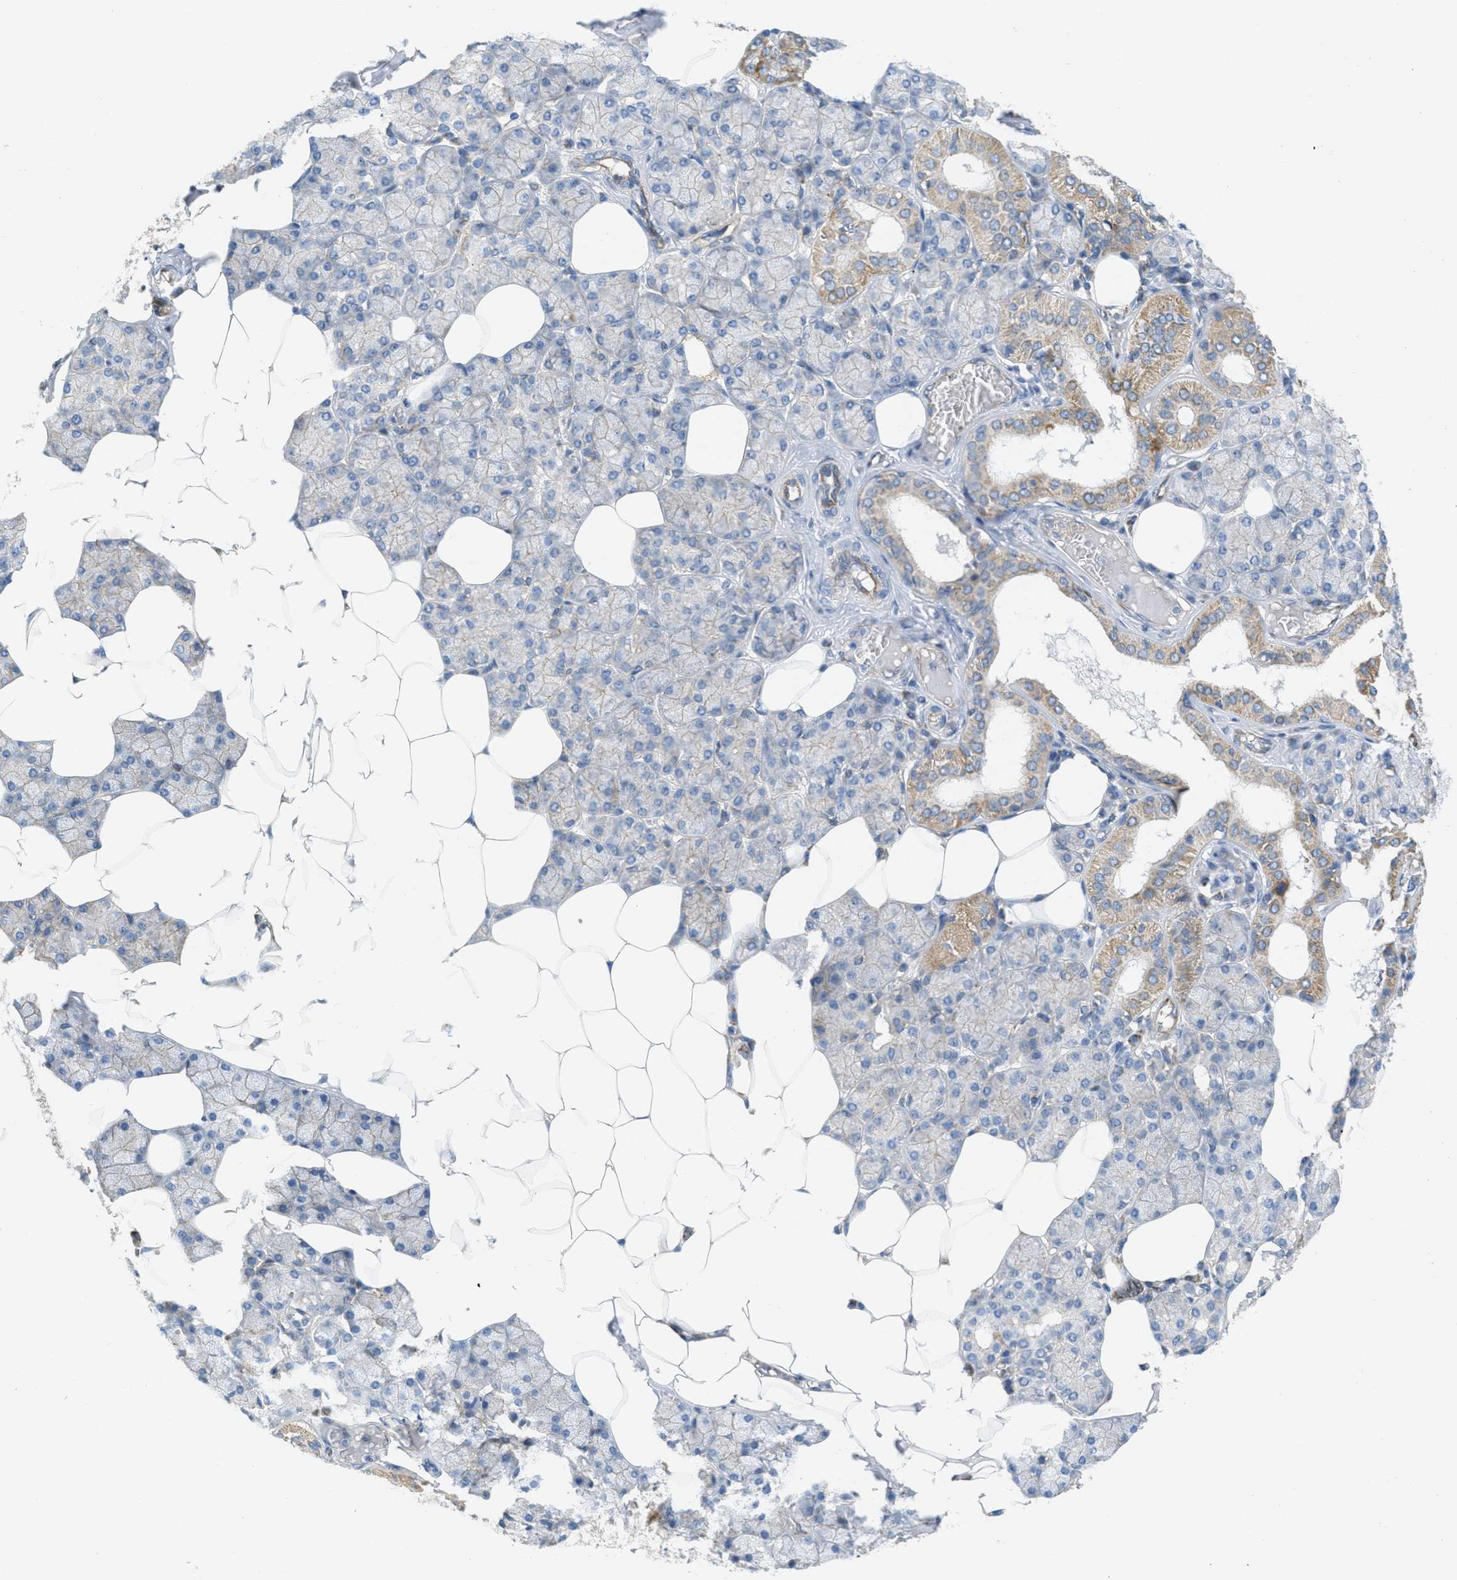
{"staining": {"intensity": "moderate", "quantity": "<25%", "location": "cytoplasmic/membranous"}, "tissue": "salivary gland", "cell_type": "Glandular cells", "image_type": "normal", "snomed": [{"axis": "morphology", "description": "Normal tissue, NOS"}, {"axis": "topography", "description": "Salivary gland"}], "caption": "The histopathology image shows staining of normal salivary gland, revealing moderate cytoplasmic/membranous protein staining (brown color) within glandular cells.", "gene": "BTN3A1", "patient": {"sex": "male", "age": 62}}